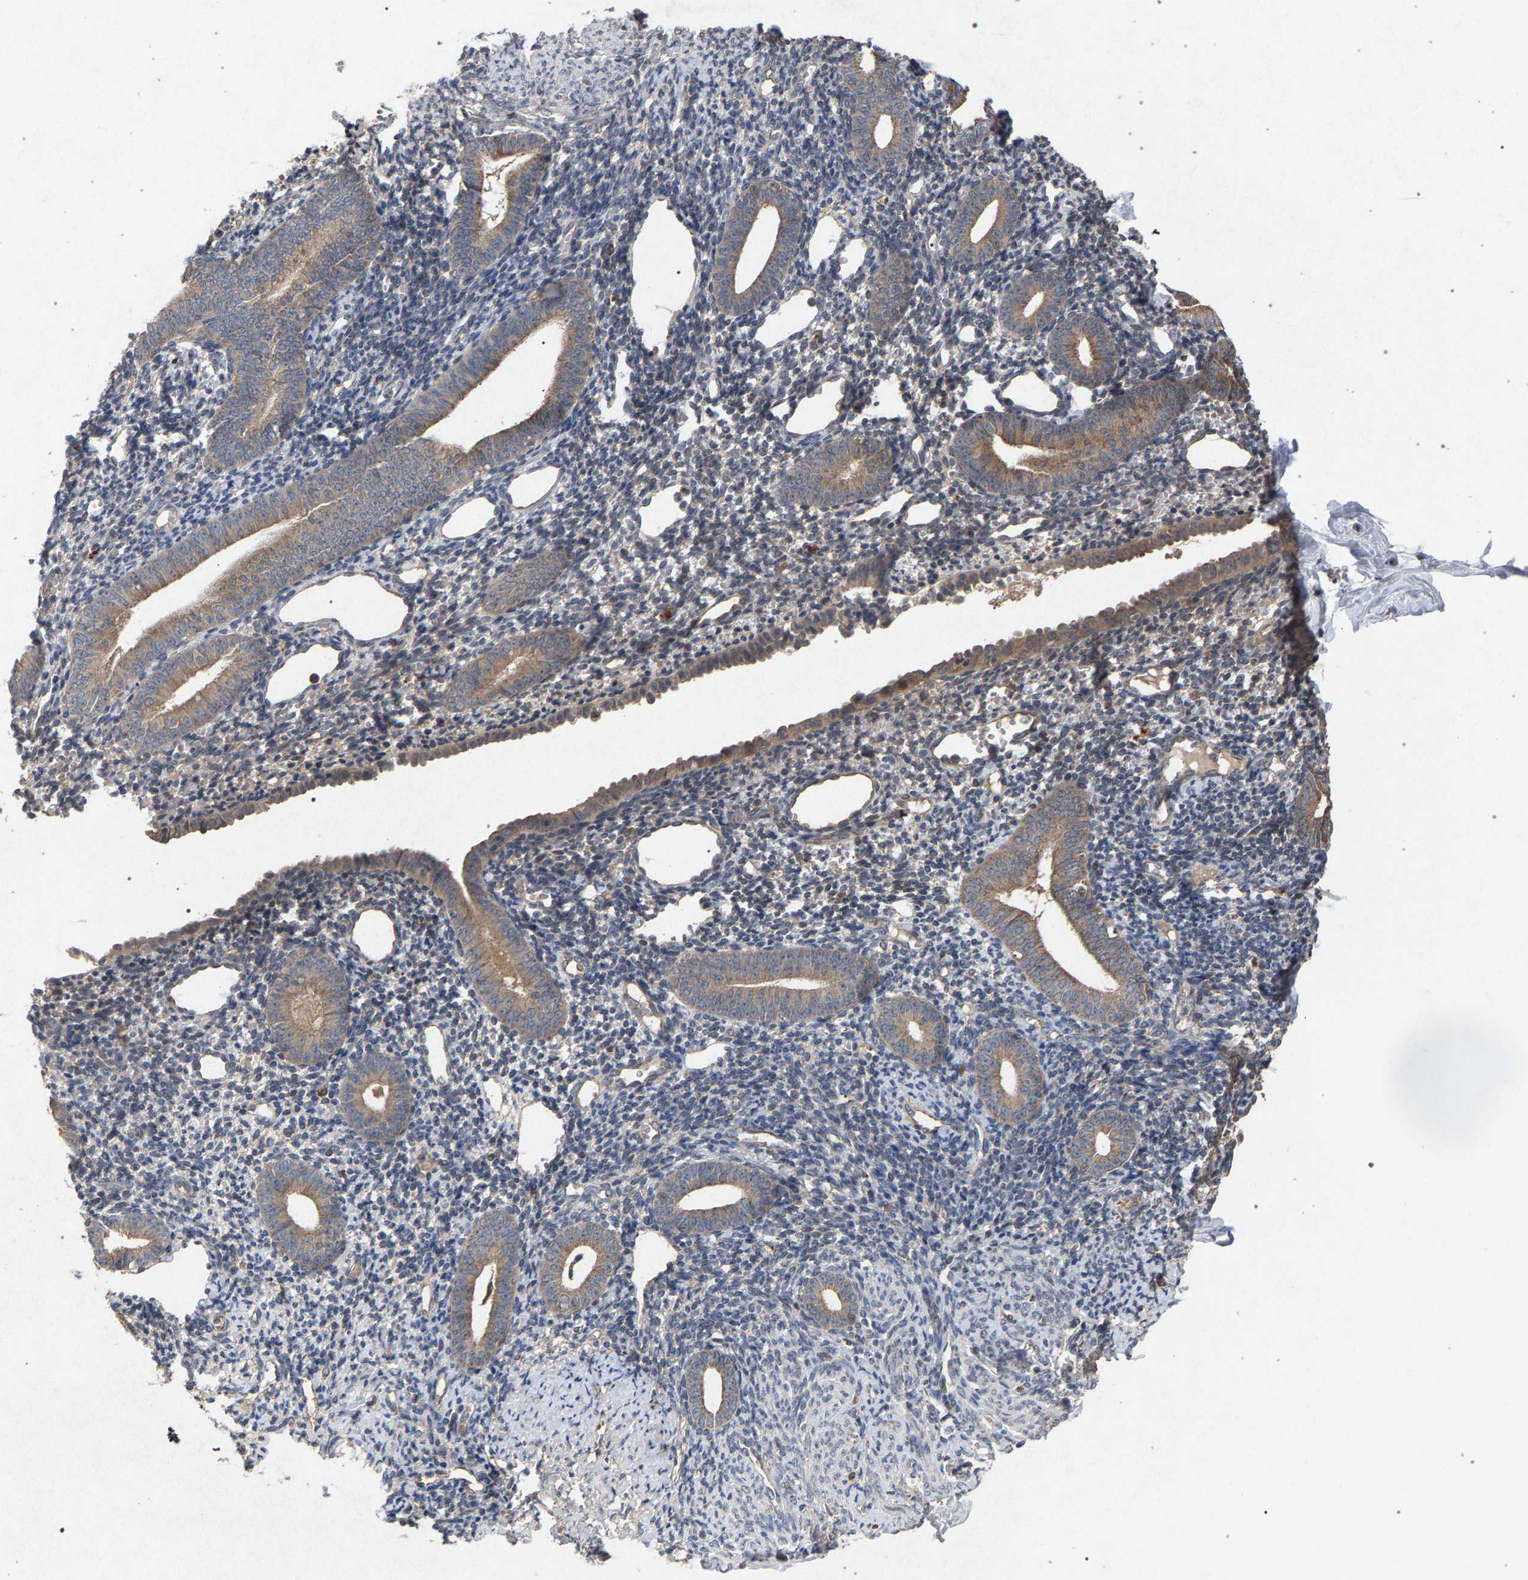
{"staining": {"intensity": "weak", "quantity": "25%-75%", "location": "cytoplasmic/membranous"}, "tissue": "endometrium", "cell_type": "Cells in endometrial stroma", "image_type": "normal", "snomed": [{"axis": "morphology", "description": "Normal tissue, NOS"}, {"axis": "topography", "description": "Endometrium"}], "caption": "Immunohistochemical staining of unremarkable human endometrium exhibits weak cytoplasmic/membranous protein expression in approximately 25%-75% of cells in endometrial stroma.", "gene": "SLC4A4", "patient": {"sex": "female", "age": 50}}